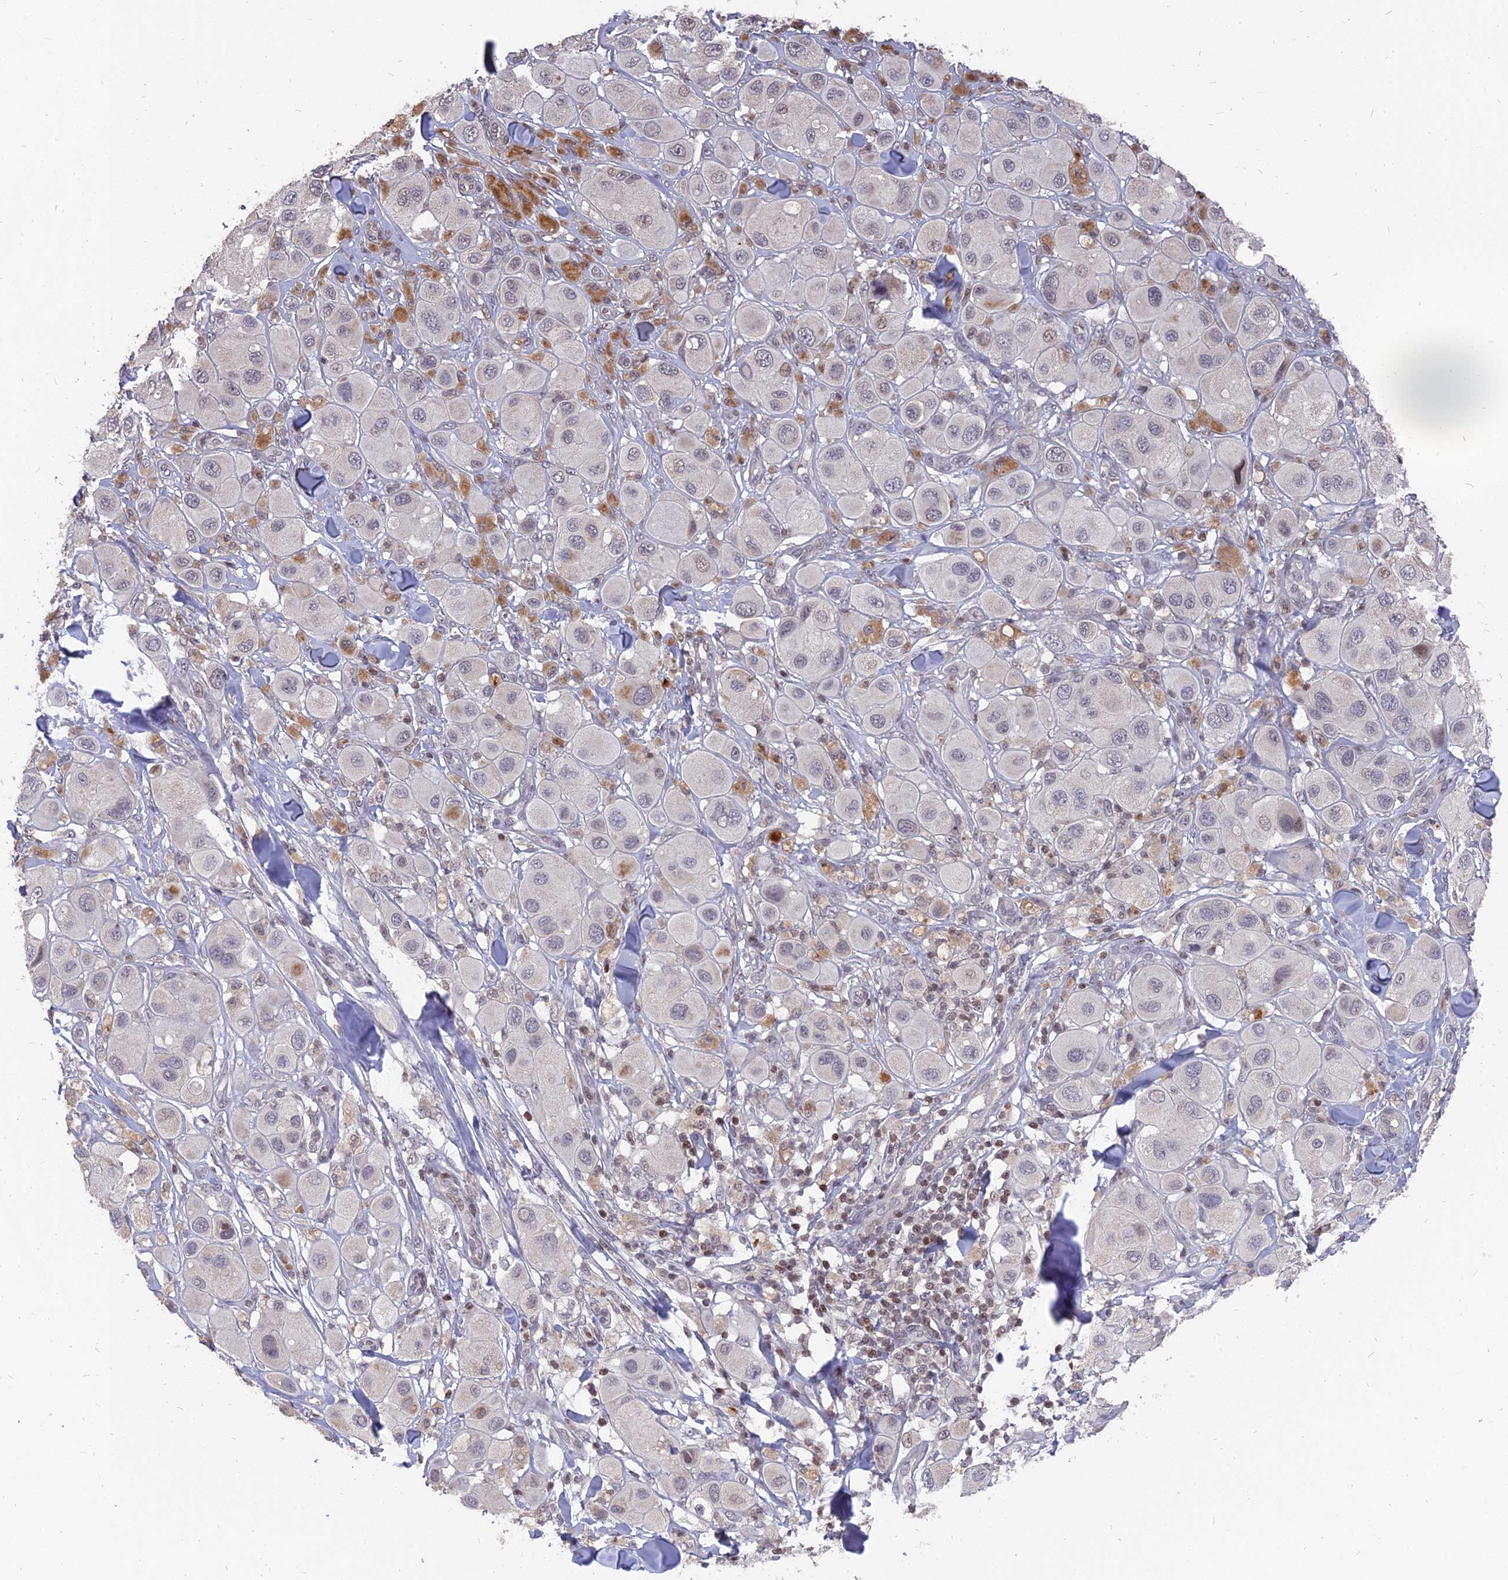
{"staining": {"intensity": "negative", "quantity": "none", "location": "none"}, "tissue": "melanoma", "cell_type": "Tumor cells", "image_type": "cancer", "snomed": [{"axis": "morphology", "description": "Malignant melanoma, Metastatic site"}, {"axis": "topography", "description": "Skin"}], "caption": "Tumor cells are negative for brown protein staining in melanoma.", "gene": "NR1H3", "patient": {"sex": "male", "age": 41}}